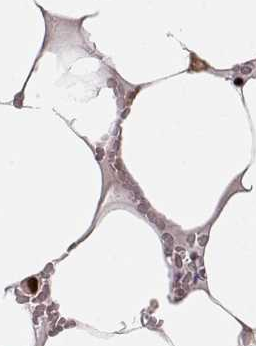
{"staining": {"intensity": "strong", "quantity": "25%-75%", "location": "cytoplasmic/membranous,nuclear"}, "tissue": "bone marrow", "cell_type": "Hematopoietic cells", "image_type": "normal", "snomed": [{"axis": "morphology", "description": "Normal tissue, NOS"}, {"axis": "topography", "description": "Bone marrow"}], "caption": "IHC staining of benign bone marrow, which reveals high levels of strong cytoplasmic/membranous,nuclear positivity in approximately 25%-75% of hematopoietic cells indicating strong cytoplasmic/membranous,nuclear protein positivity. The staining was performed using DAB (brown) for protein detection and nuclei were counterstained in hematoxylin (blue).", "gene": "PNP", "patient": {"sex": "female", "age": 52}}